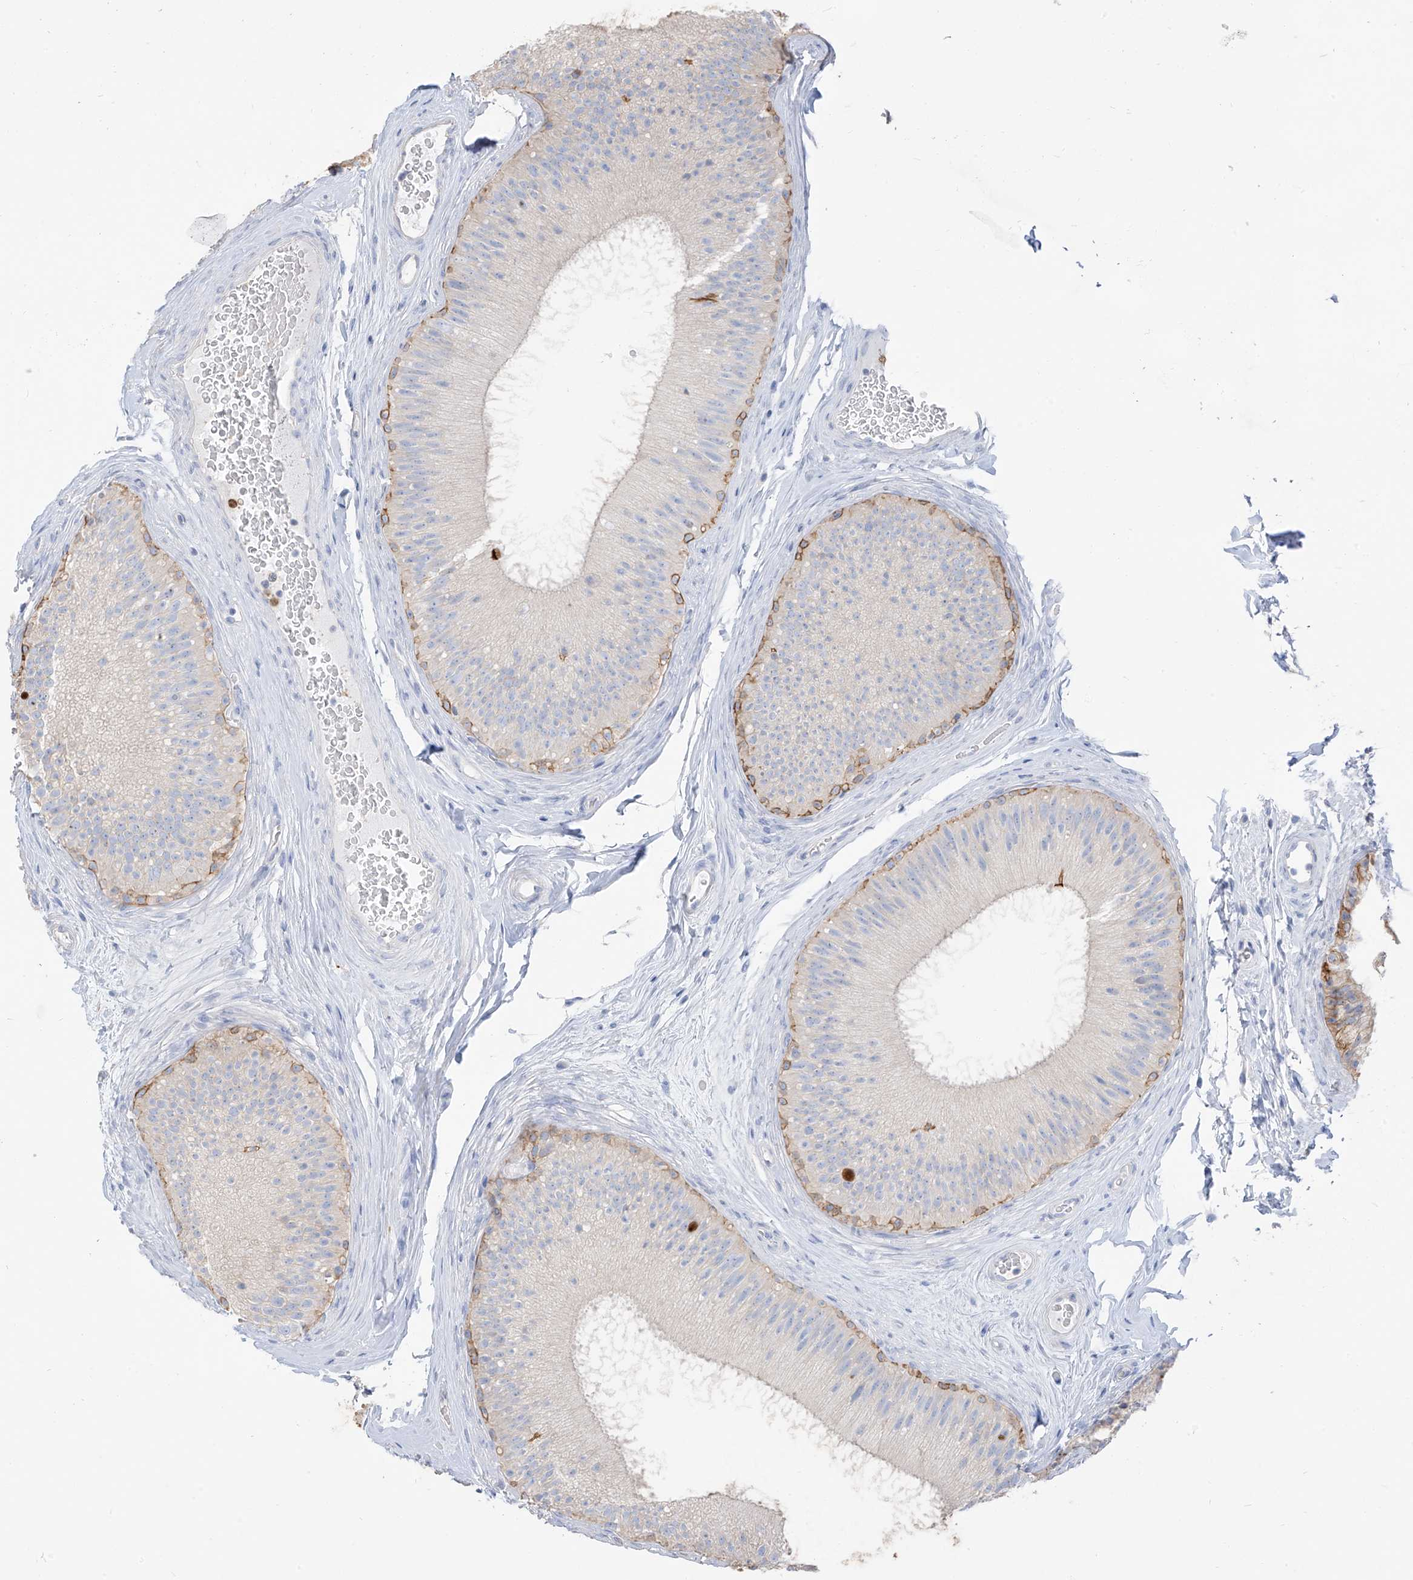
{"staining": {"intensity": "moderate", "quantity": "<25%", "location": "cytoplasmic/membranous"}, "tissue": "epididymis", "cell_type": "Glandular cells", "image_type": "normal", "snomed": [{"axis": "morphology", "description": "Normal tissue, NOS"}, {"axis": "topography", "description": "Epididymis"}], "caption": "Benign epididymis was stained to show a protein in brown. There is low levels of moderate cytoplasmic/membranous staining in about <25% of glandular cells. (Brightfield microscopy of DAB IHC at high magnification).", "gene": "PAFAH1B3", "patient": {"sex": "male", "age": 45}}